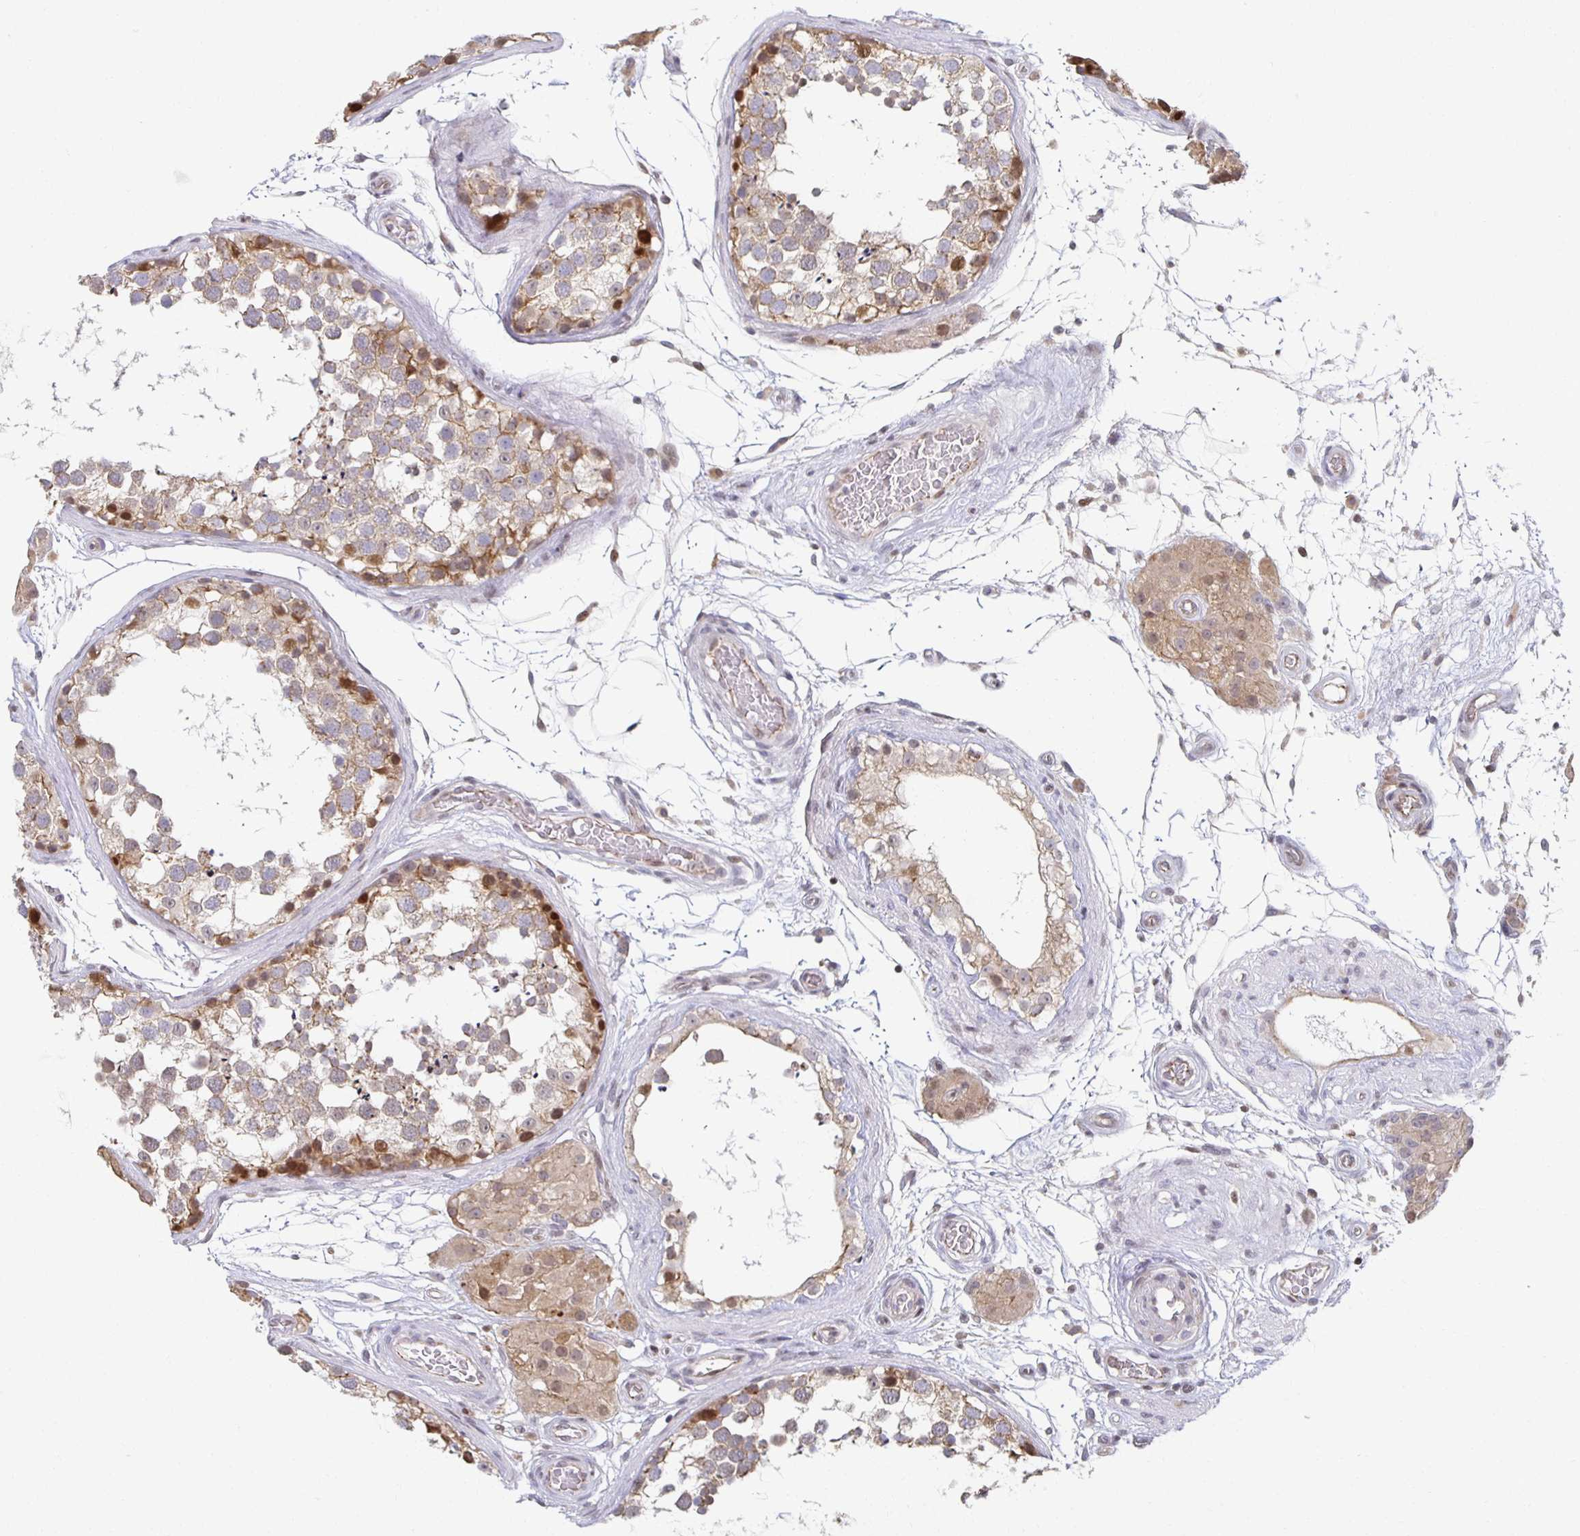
{"staining": {"intensity": "moderate", "quantity": ">75%", "location": "cytoplasmic/membranous,nuclear"}, "tissue": "testis", "cell_type": "Cells in seminiferous ducts", "image_type": "normal", "snomed": [{"axis": "morphology", "description": "Normal tissue, NOS"}, {"axis": "morphology", "description": "Seminoma, NOS"}, {"axis": "topography", "description": "Testis"}], "caption": "Cells in seminiferous ducts demonstrate medium levels of moderate cytoplasmic/membranous,nuclear staining in about >75% of cells in unremarkable human testis.", "gene": "HCFC1R1", "patient": {"sex": "male", "age": 65}}